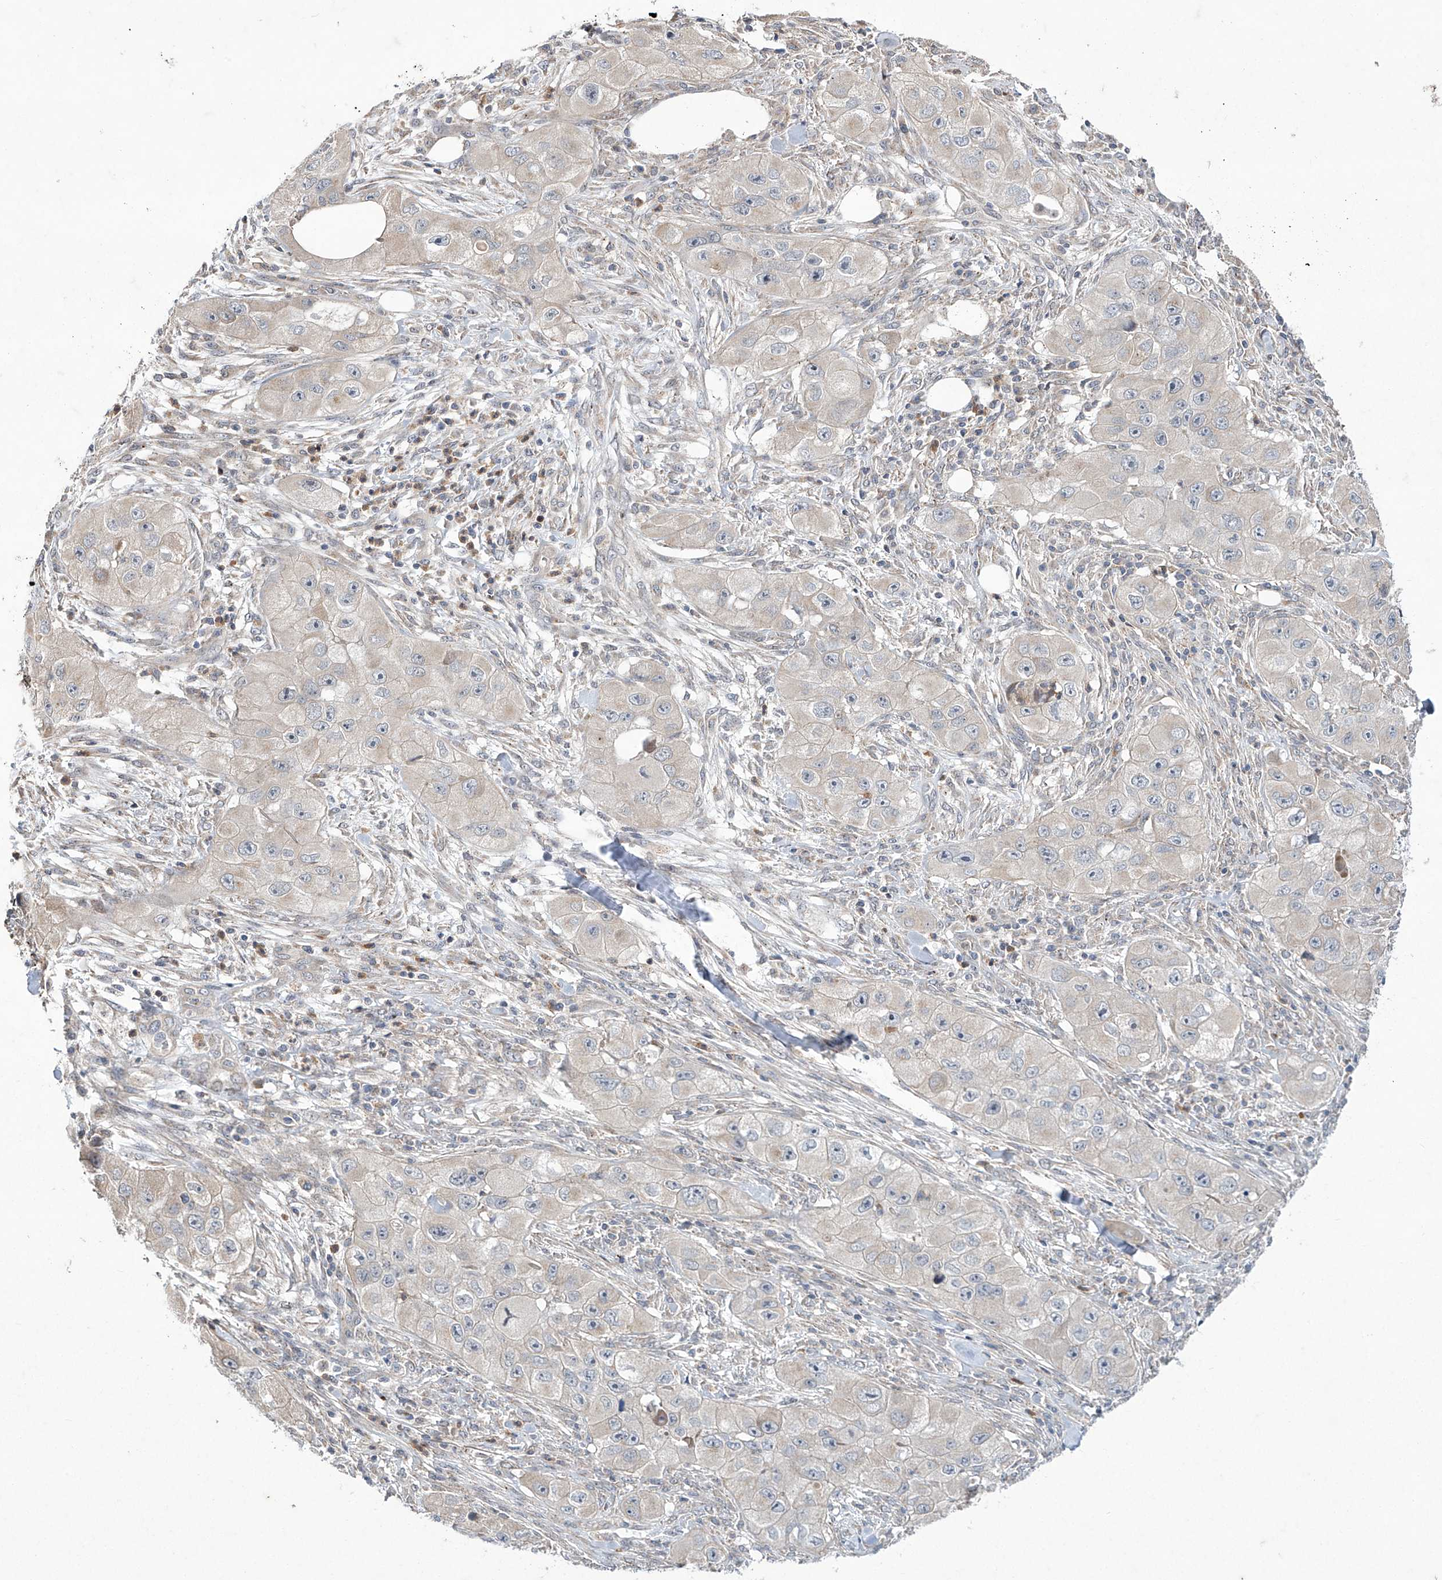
{"staining": {"intensity": "negative", "quantity": "none", "location": "none"}, "tissue": "skin cancer", "cell_type": "Tumor cells", "image_type": "cancer", "snomed": [{"axis": "morphology", "description": "Squamous cell carcinoma, NOS"}, {"axis": "topography", "description": "Skin"}, {"axis": "topography", "description": "Subcutis"}], "caption": "Tumor cells are negative for protein expression in human squamous cell carcinoma (skin). (Stains: DAB (3,3'-diaminobenzidine) immunohistochemistry with hematoxylin counter stain, Microscopy: brightfield microscopy at high magnification).", "gene": "TRIM60", "patient": {"sex": "male", "age": 73}}